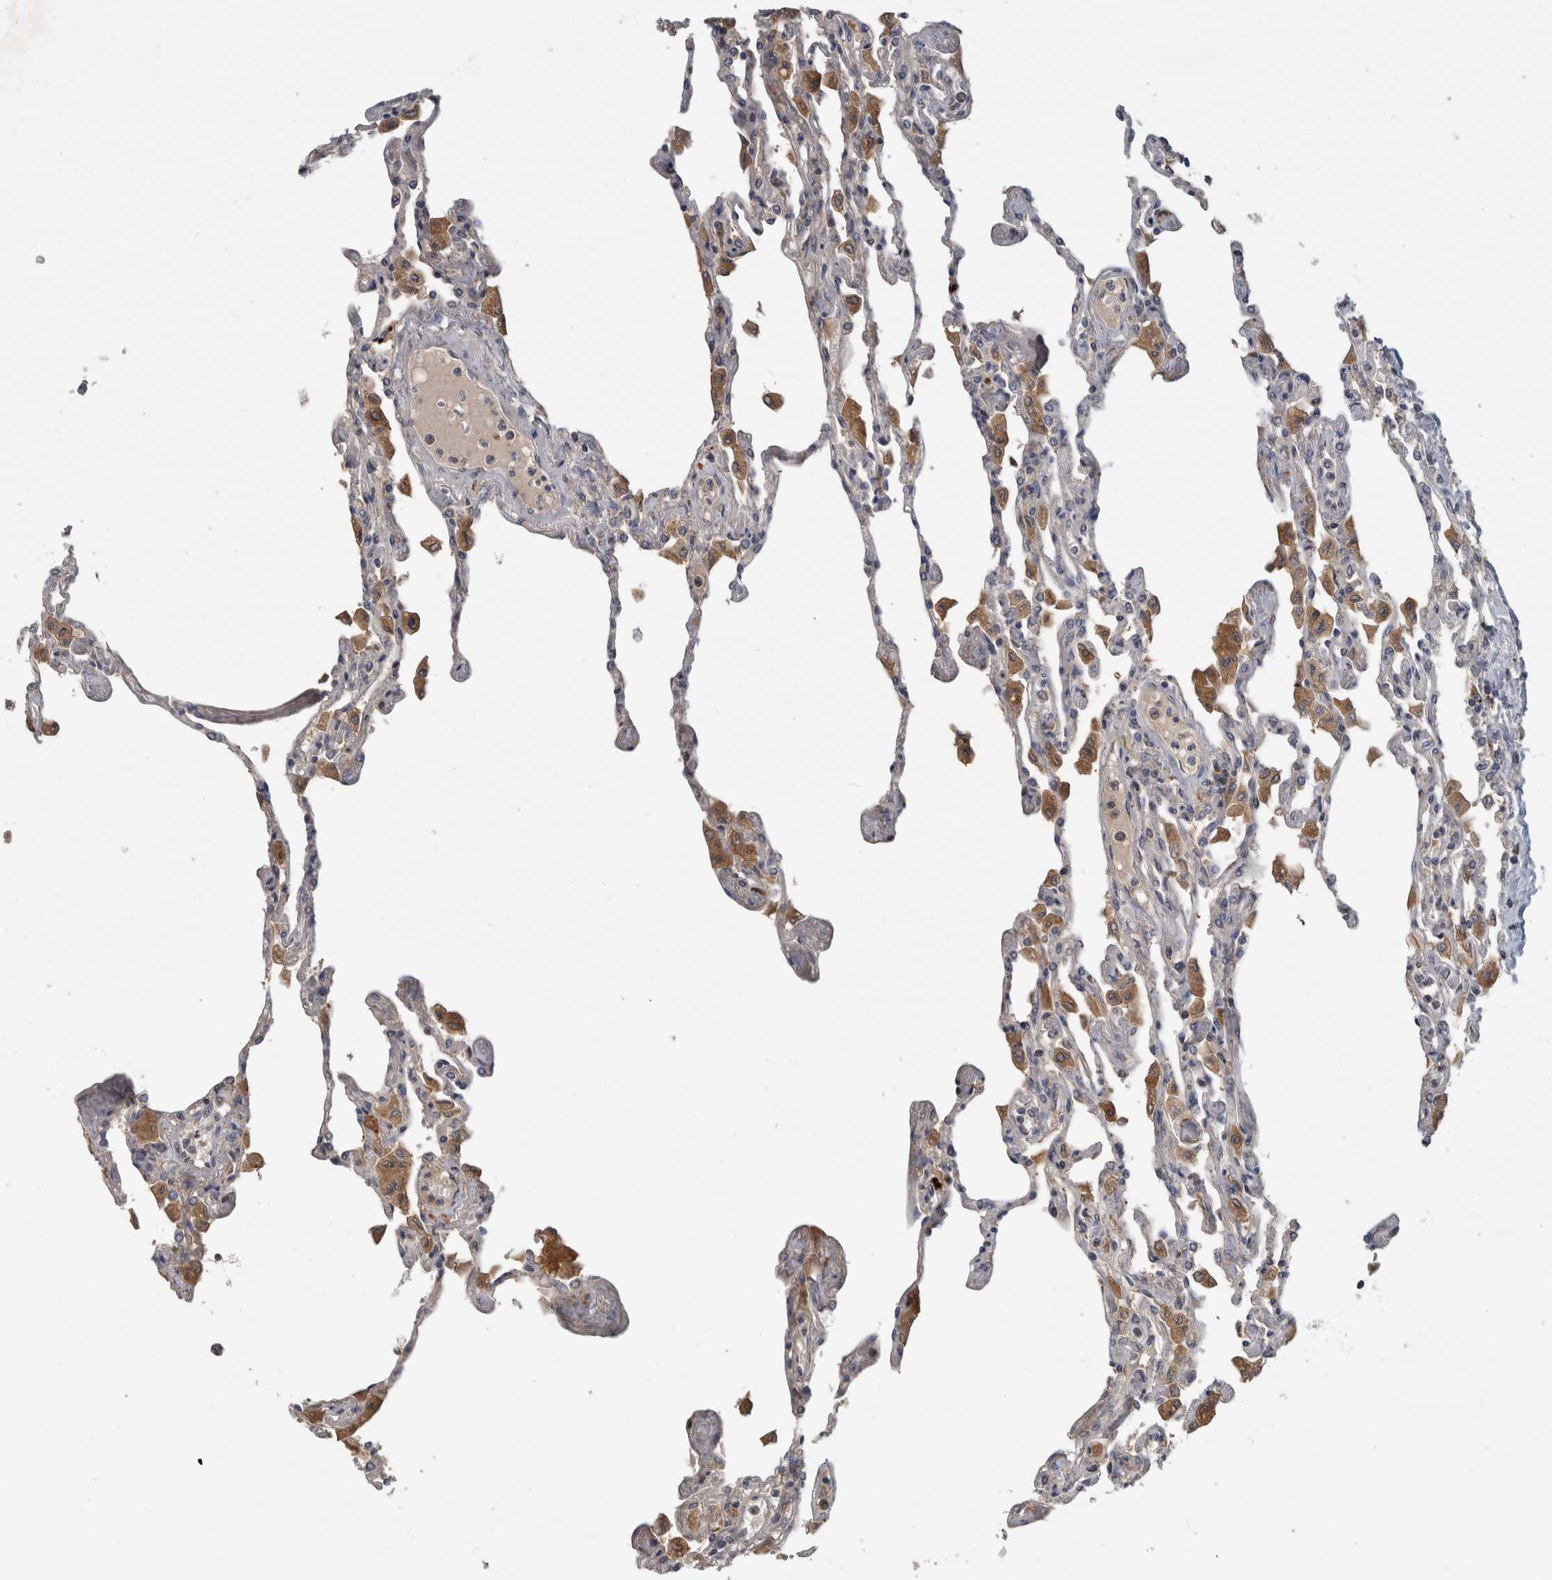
{"staining": {"intensity": "moderate", "quantity": "<25%", "location": "cytoplasmic/membranous"}, "tissue": "lung", "cell_type": "Alveolar cells", "image_type": "normal", "snomed": [{"axis": "morphology", "description": "Normal tissue, NOS"}, {"axis": "topography", "description": "Bronchus"}, {"axis": "topography", "description": "Lung"}], "caption": "Lung stained for a protein (brown) reveals moderate cytoplasmic/membranous positive expression in about <25% of alveolar cells.", "gene": "TARBP1", "patient": {"sex": "female", "age": 49}}